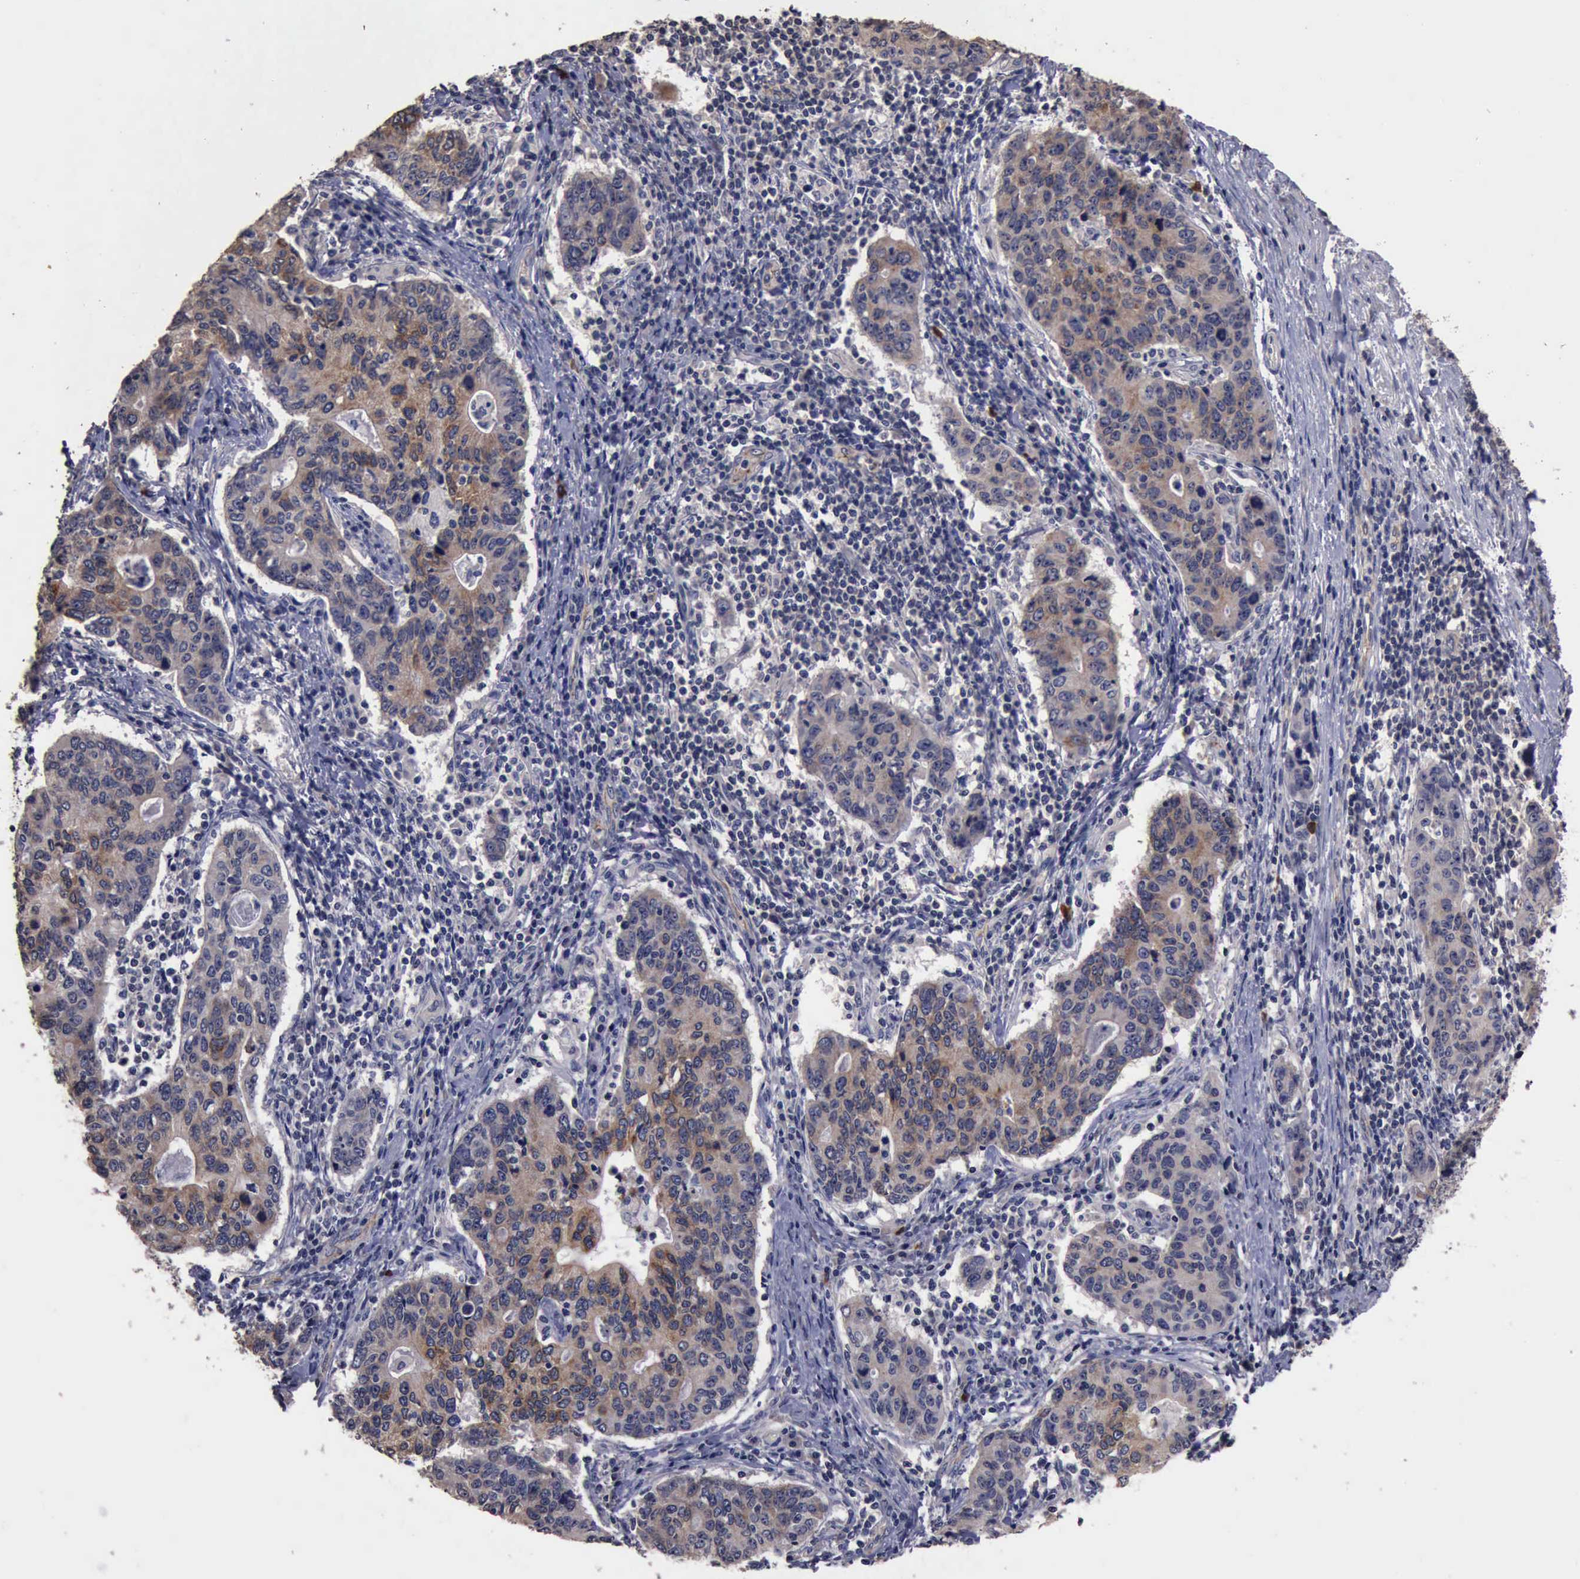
{"staining": {"intensity": "weak", "quantity": "25%-75%", "location": "cytoplasmic/membranous"}, "tissue": "stomach cancer", "cell_type": "Tumor cells", "image_type": "cancer", "snomed": [{"axis": "morphology", "description": "Adenocarcinoma, NOS"}, {"axis": "topography", "description": "Esophagus"}, {"axis": "topography", "description": "Stomach"}], "caption": "This photomicrograph demonstrates stomach cancer stained with immunohistochemistry to label a protein in brown. The cytoplasmic/membranous of tumor cells show weak positivity for the protein. Nuclei are counter-stained blue.", "gene": "CRKL", "patient": {"sex": "male", "age": 74}}